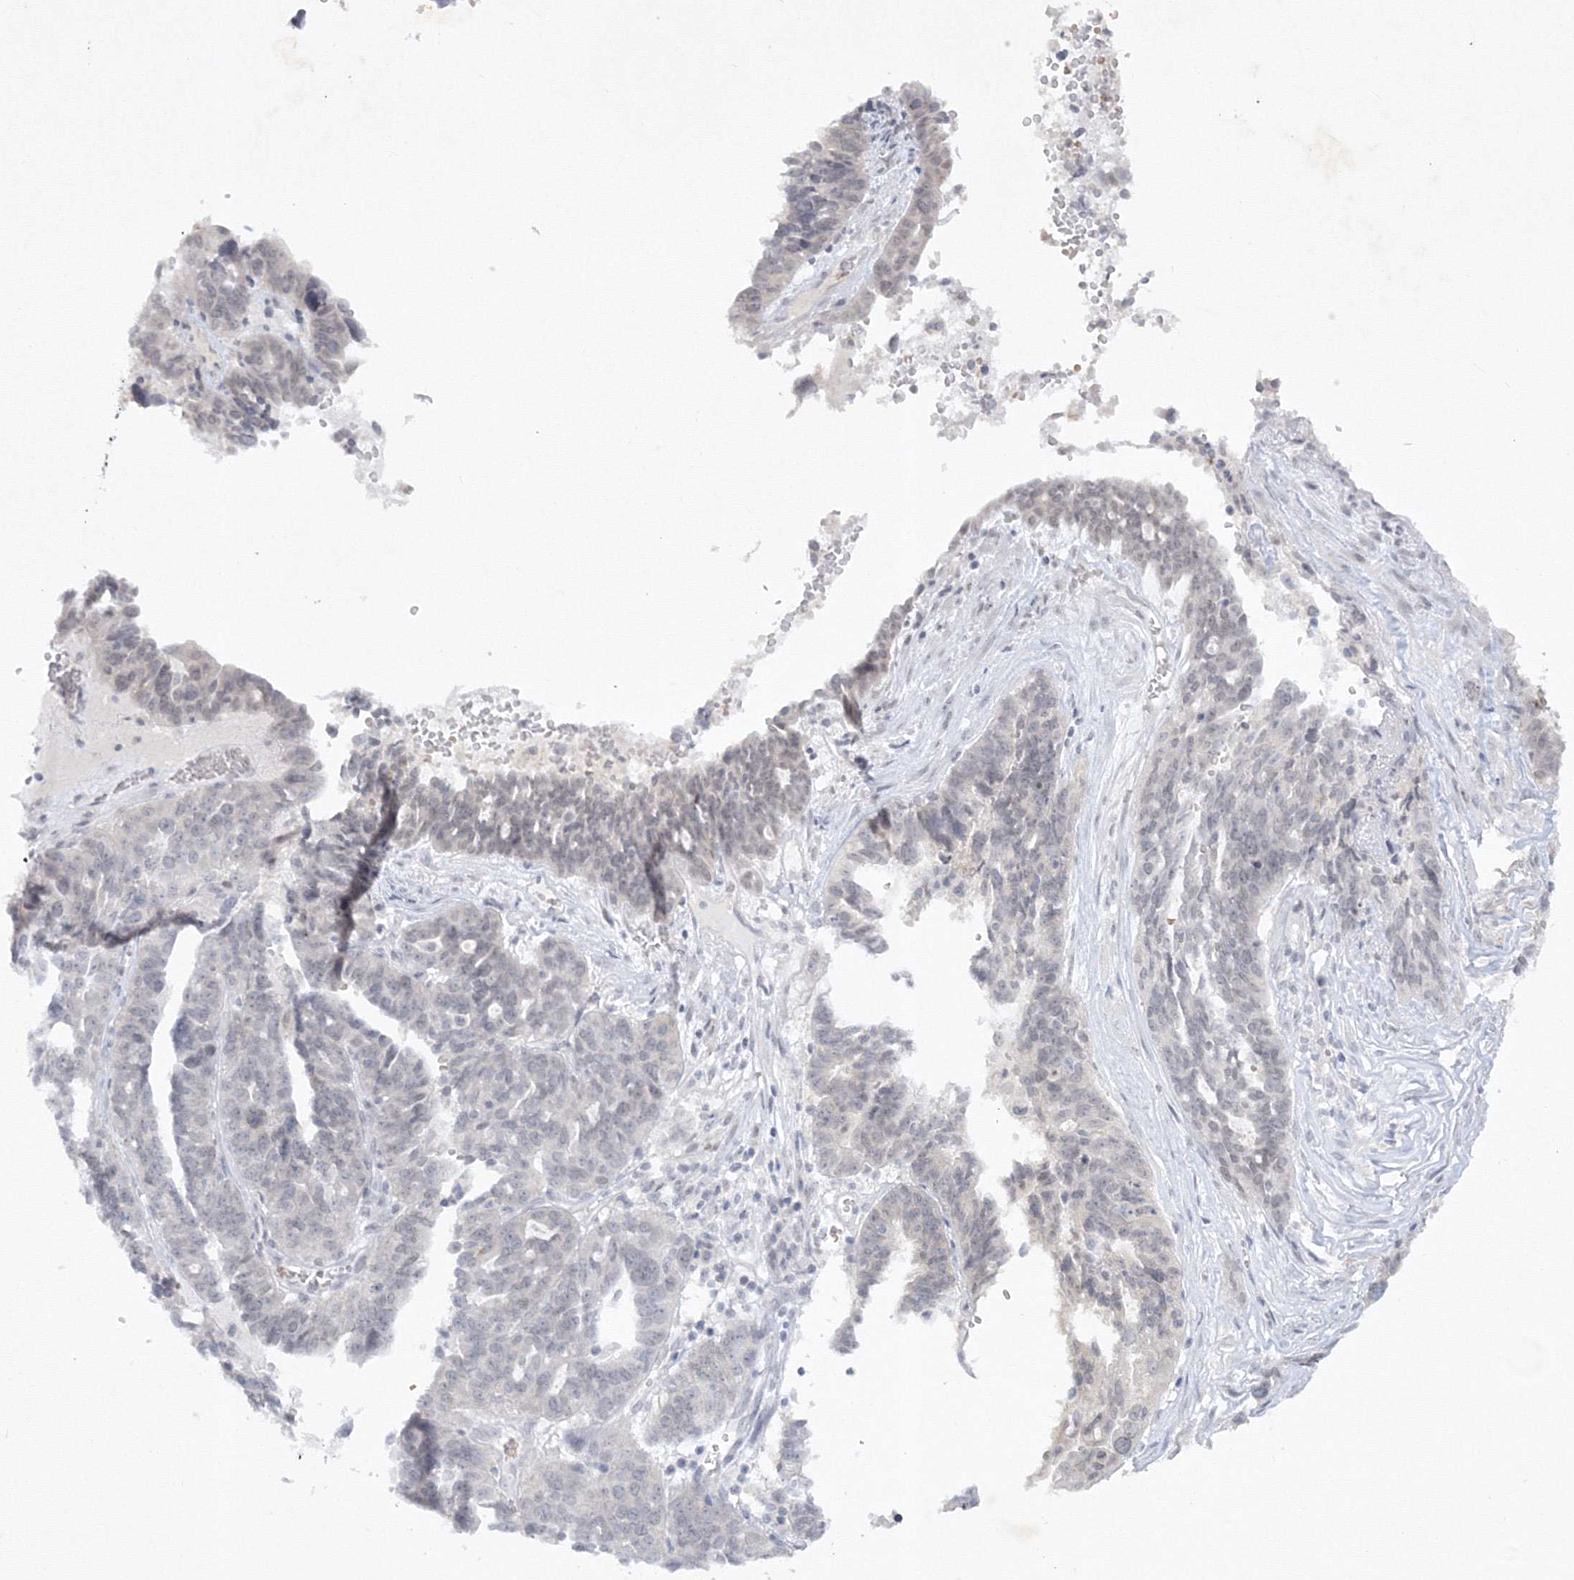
{"staining": {"intensity": "weak", "quantity": "<25%", "location": "nuclear"}, "tissue": "ovarian cancer", "cell_type": "Tumor cells", "image_type": "cancer", "snomed": [{"axis": "morphology", "description": "Cystadenocarcinoma, serous, NOS"}, {"axis": "topography", "description": "Ovary"}], "caption": "The IHC micrograph has no significant expression in tumor cells of serous cystadenocarcinoma (ovarian) tissue.", "gene": "NXPE3", "patient": {"sex": "female", "age": 59}}